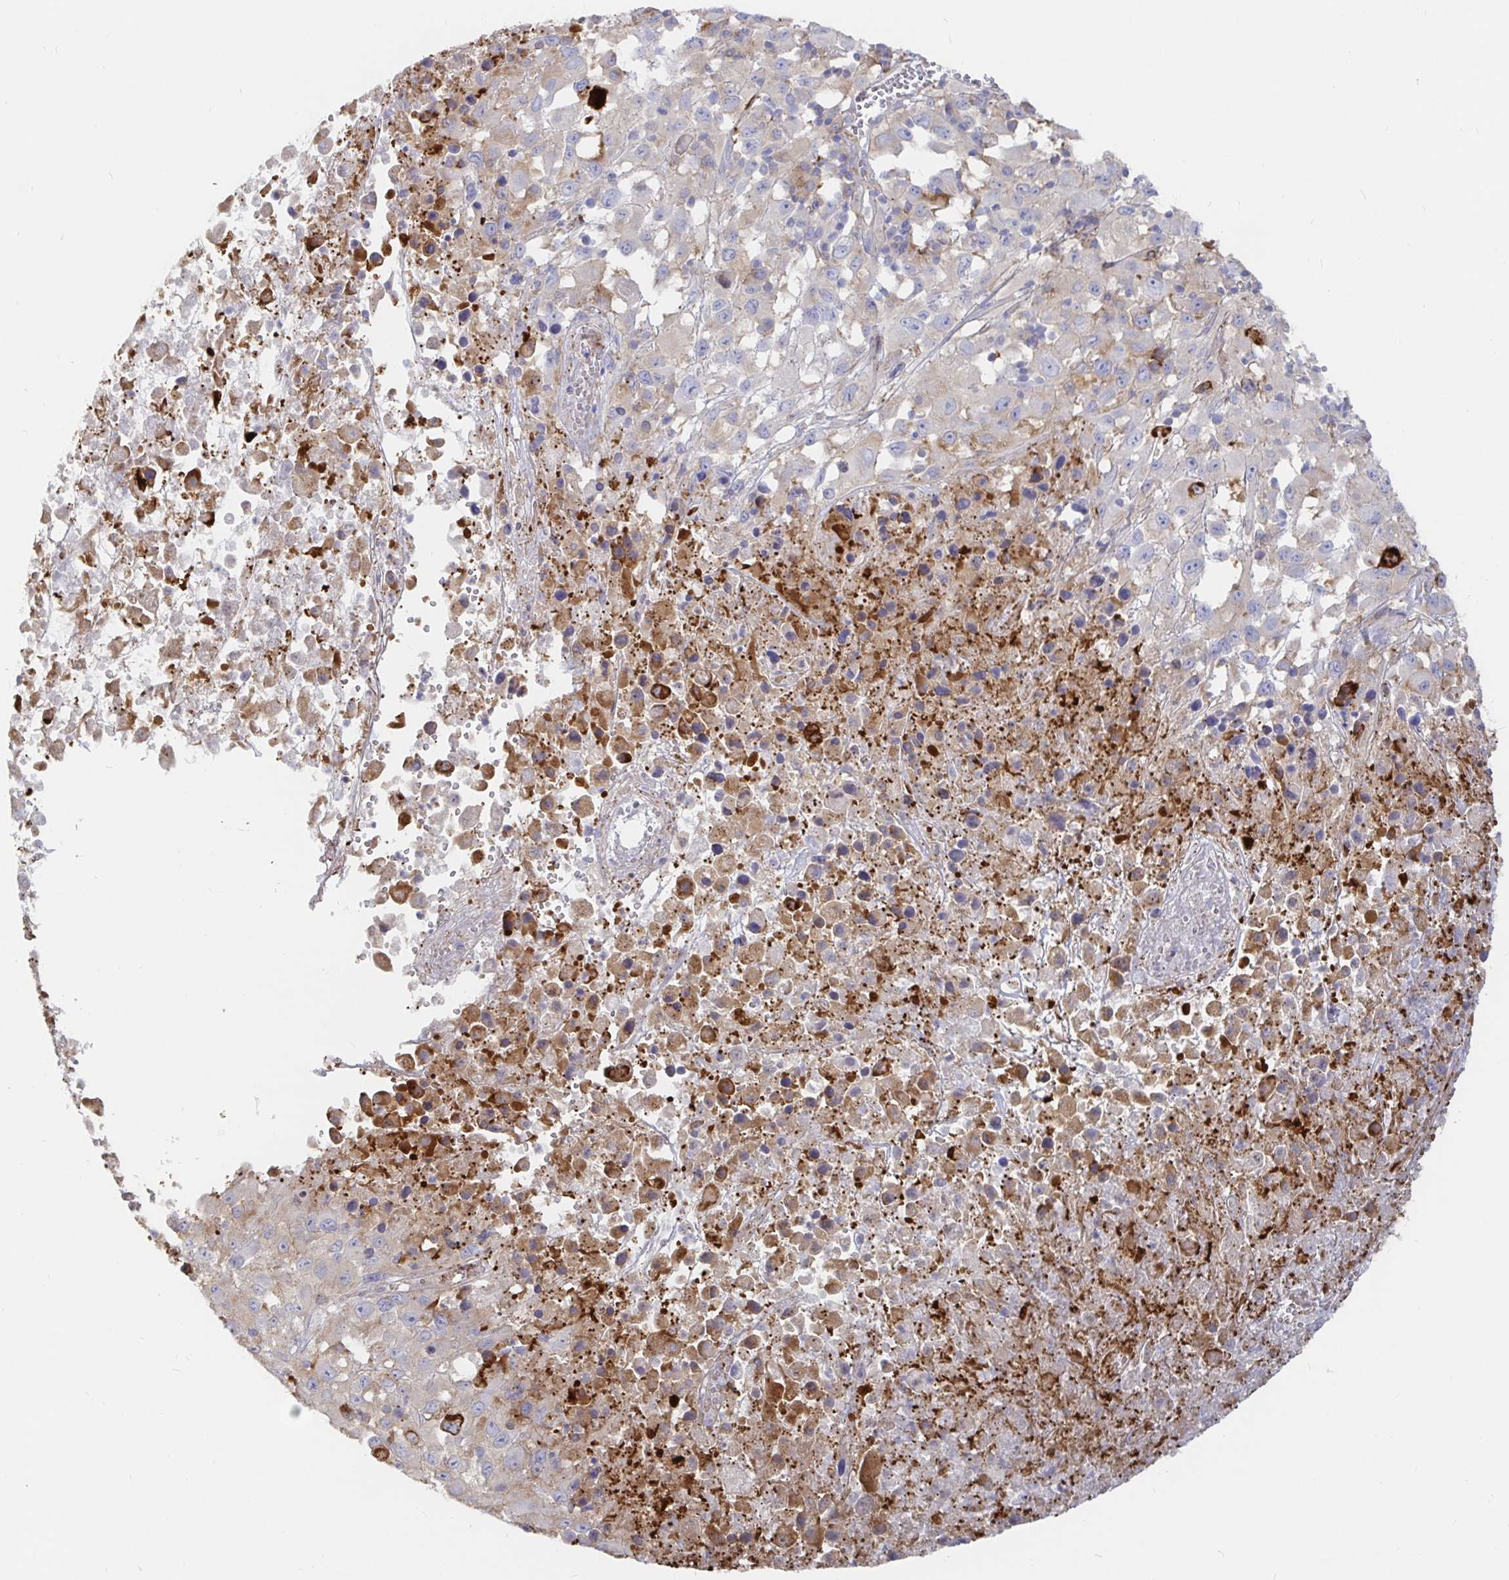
{"staining": {"intensity": "negative", "quantity": "none", "location": "none"}, "tissue": "melanoma", "cell_type": "Tumor cells", "image_type": "cancer", "snomed": [{"axis": "morphology", "description": "Malignant melanoma, Metastatic site"}, {"axis": "topography", "description": "Soft tissue"}], "caption": "Histopathology image shows no protein staining in tumor cells of melanoma tissue.", "gene": "KCTD19", "patient": {"sex": "male", "age": 50}}